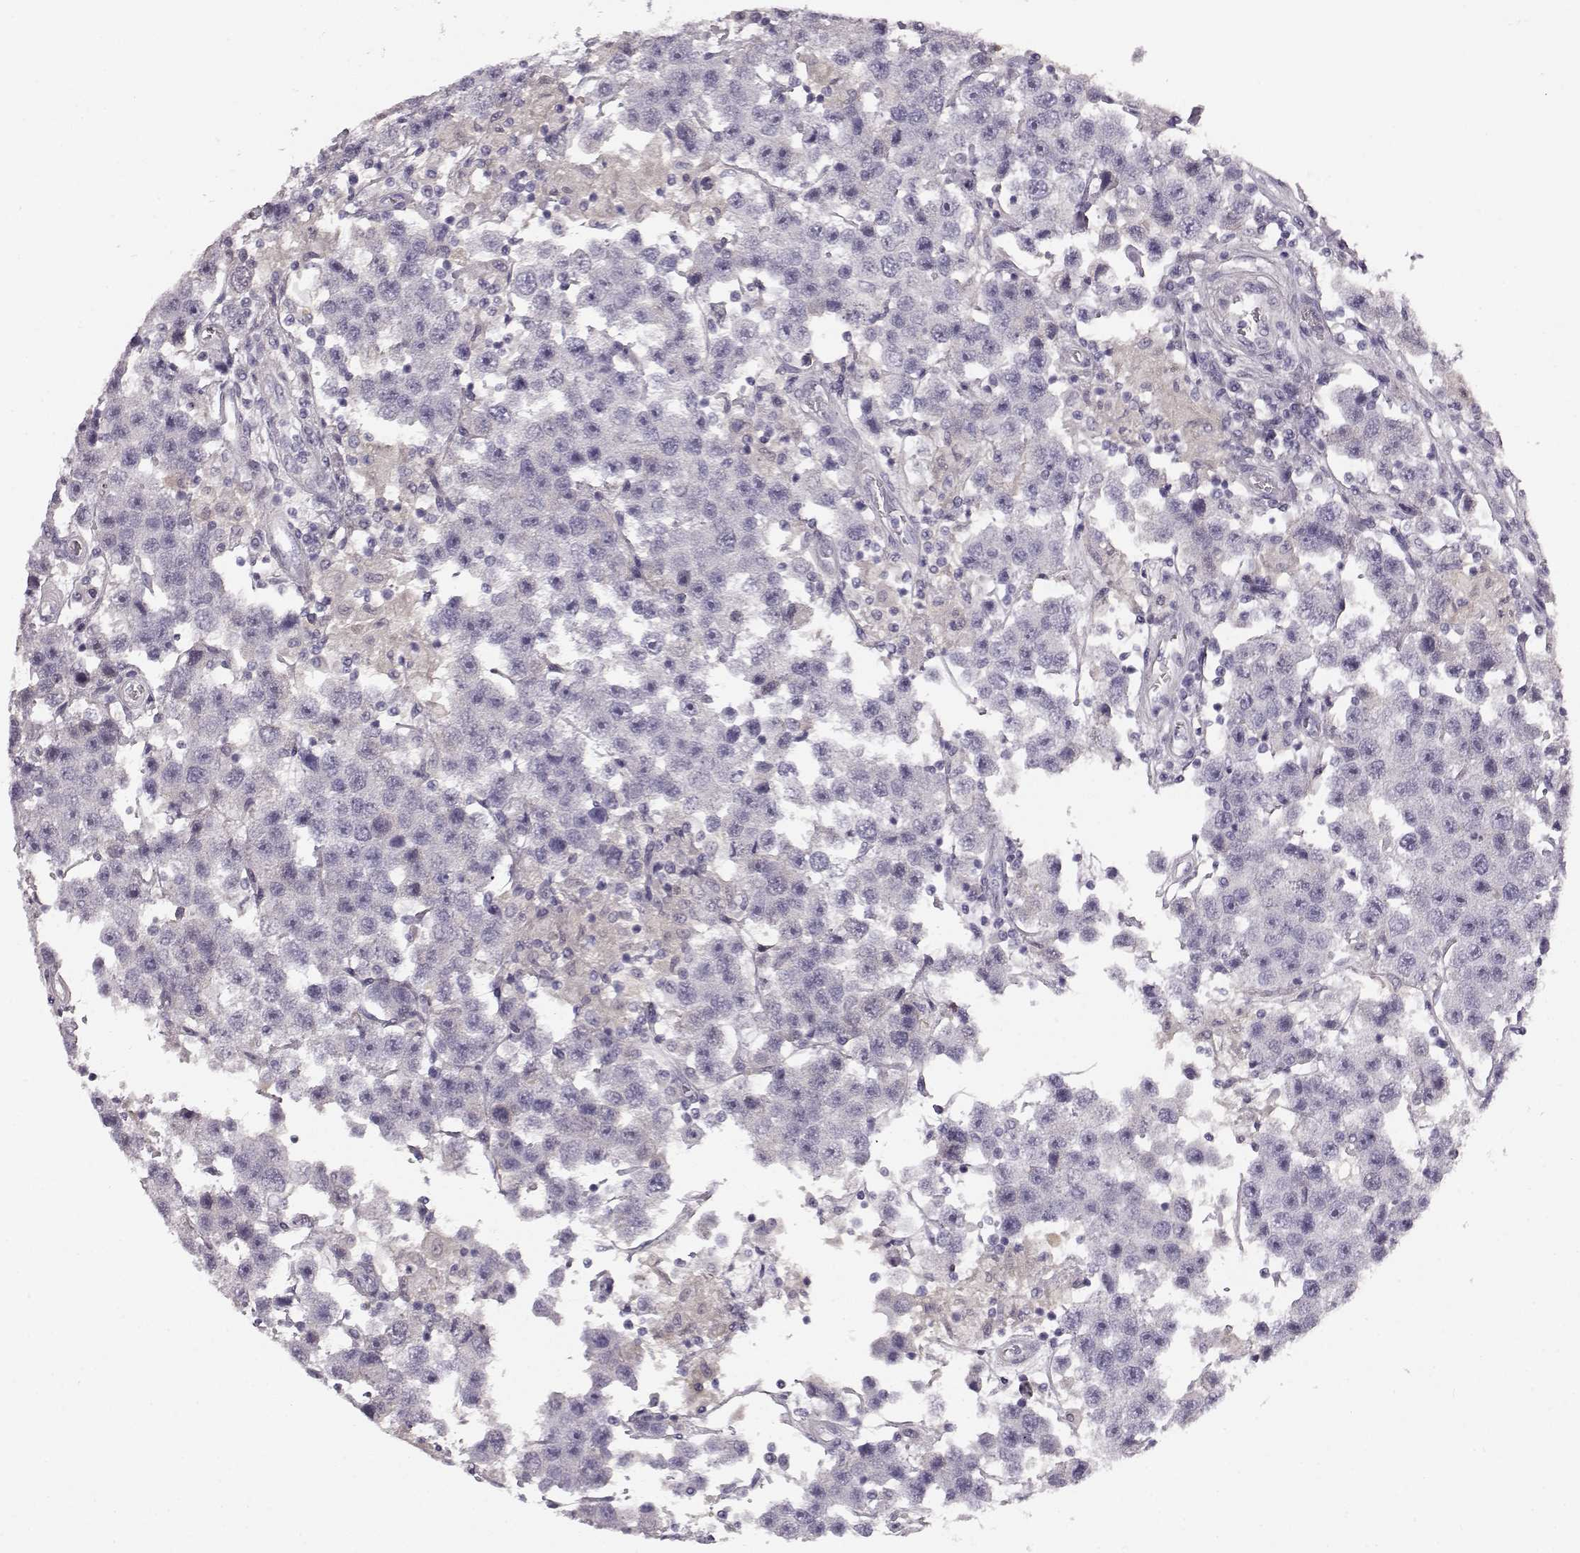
{"staining": {"intensity": "negative", "quantity": "none", "location": "none"}, "tissue": "testis cancer", "cell_type": "Tumor cells", "image_type": "cancer", "snomed": [{"axis": "morphology", "description": "Seminoma, NOS"}, {"axis": "topography", "description": "Testis"}], "caption": "A histopathology image of human seminoma (testis) is negative for staining in tumor cells.", "gene": "KIAA0319", "patient": {"sex": "male", "age": 45}}